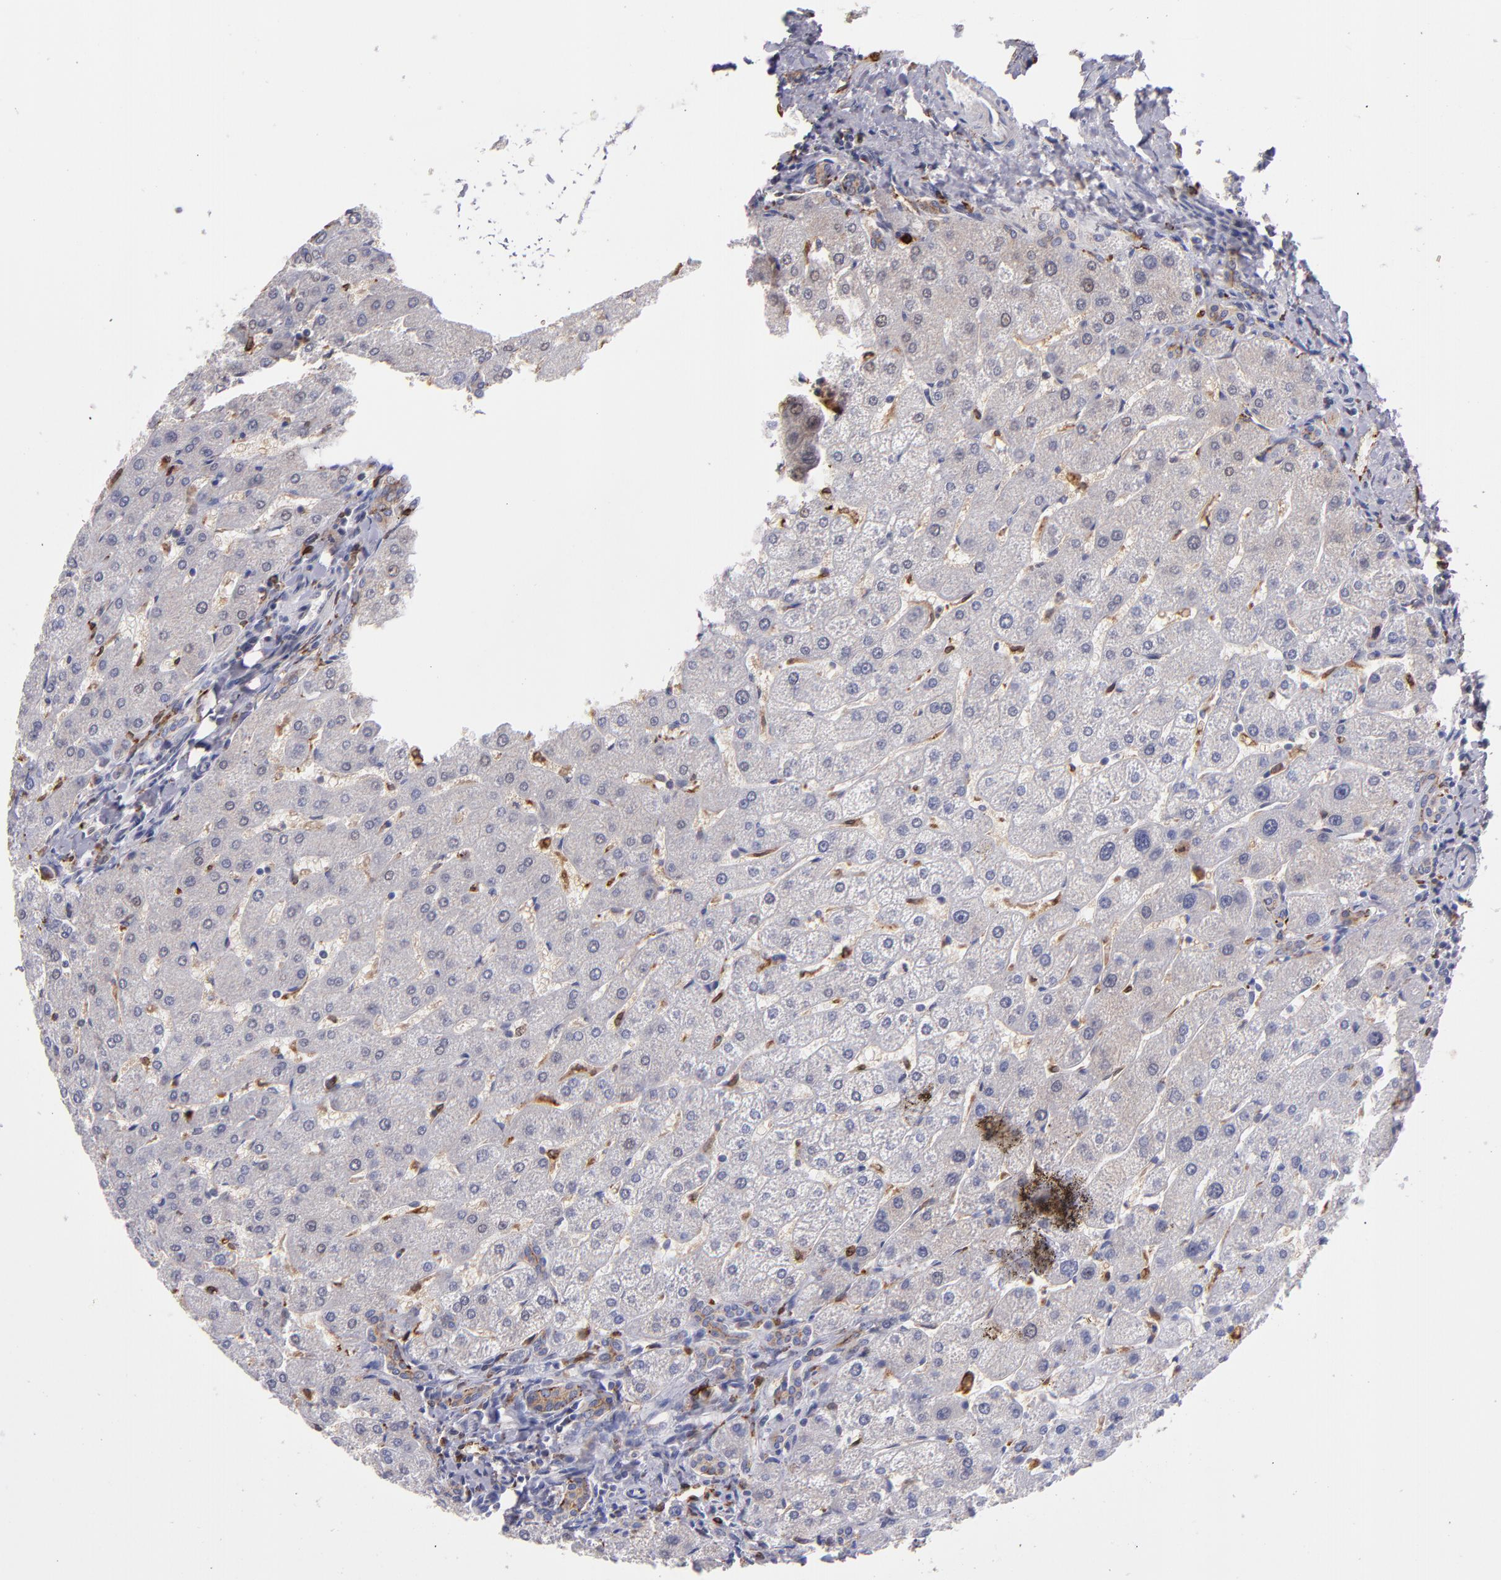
{"staining": {"intensity": "moderate", "quantity": ">75%", "location": "cytoplasmic/membranous"}, "tissue": "liver", "cell_type": "Cholangiocytes", "image_type": "normal", "snomed": [{"axis": "morphology", "description": "Normal tissue, NOS"}, {"axis": "topography", "description": "Liver"}], "caption": "Normal liver shows moderate cytoplasmic/membranous staining in about >75% of cholangiocytes.", "gene": "PTGS1", "patient": {"sex": "male", "age": 67}}